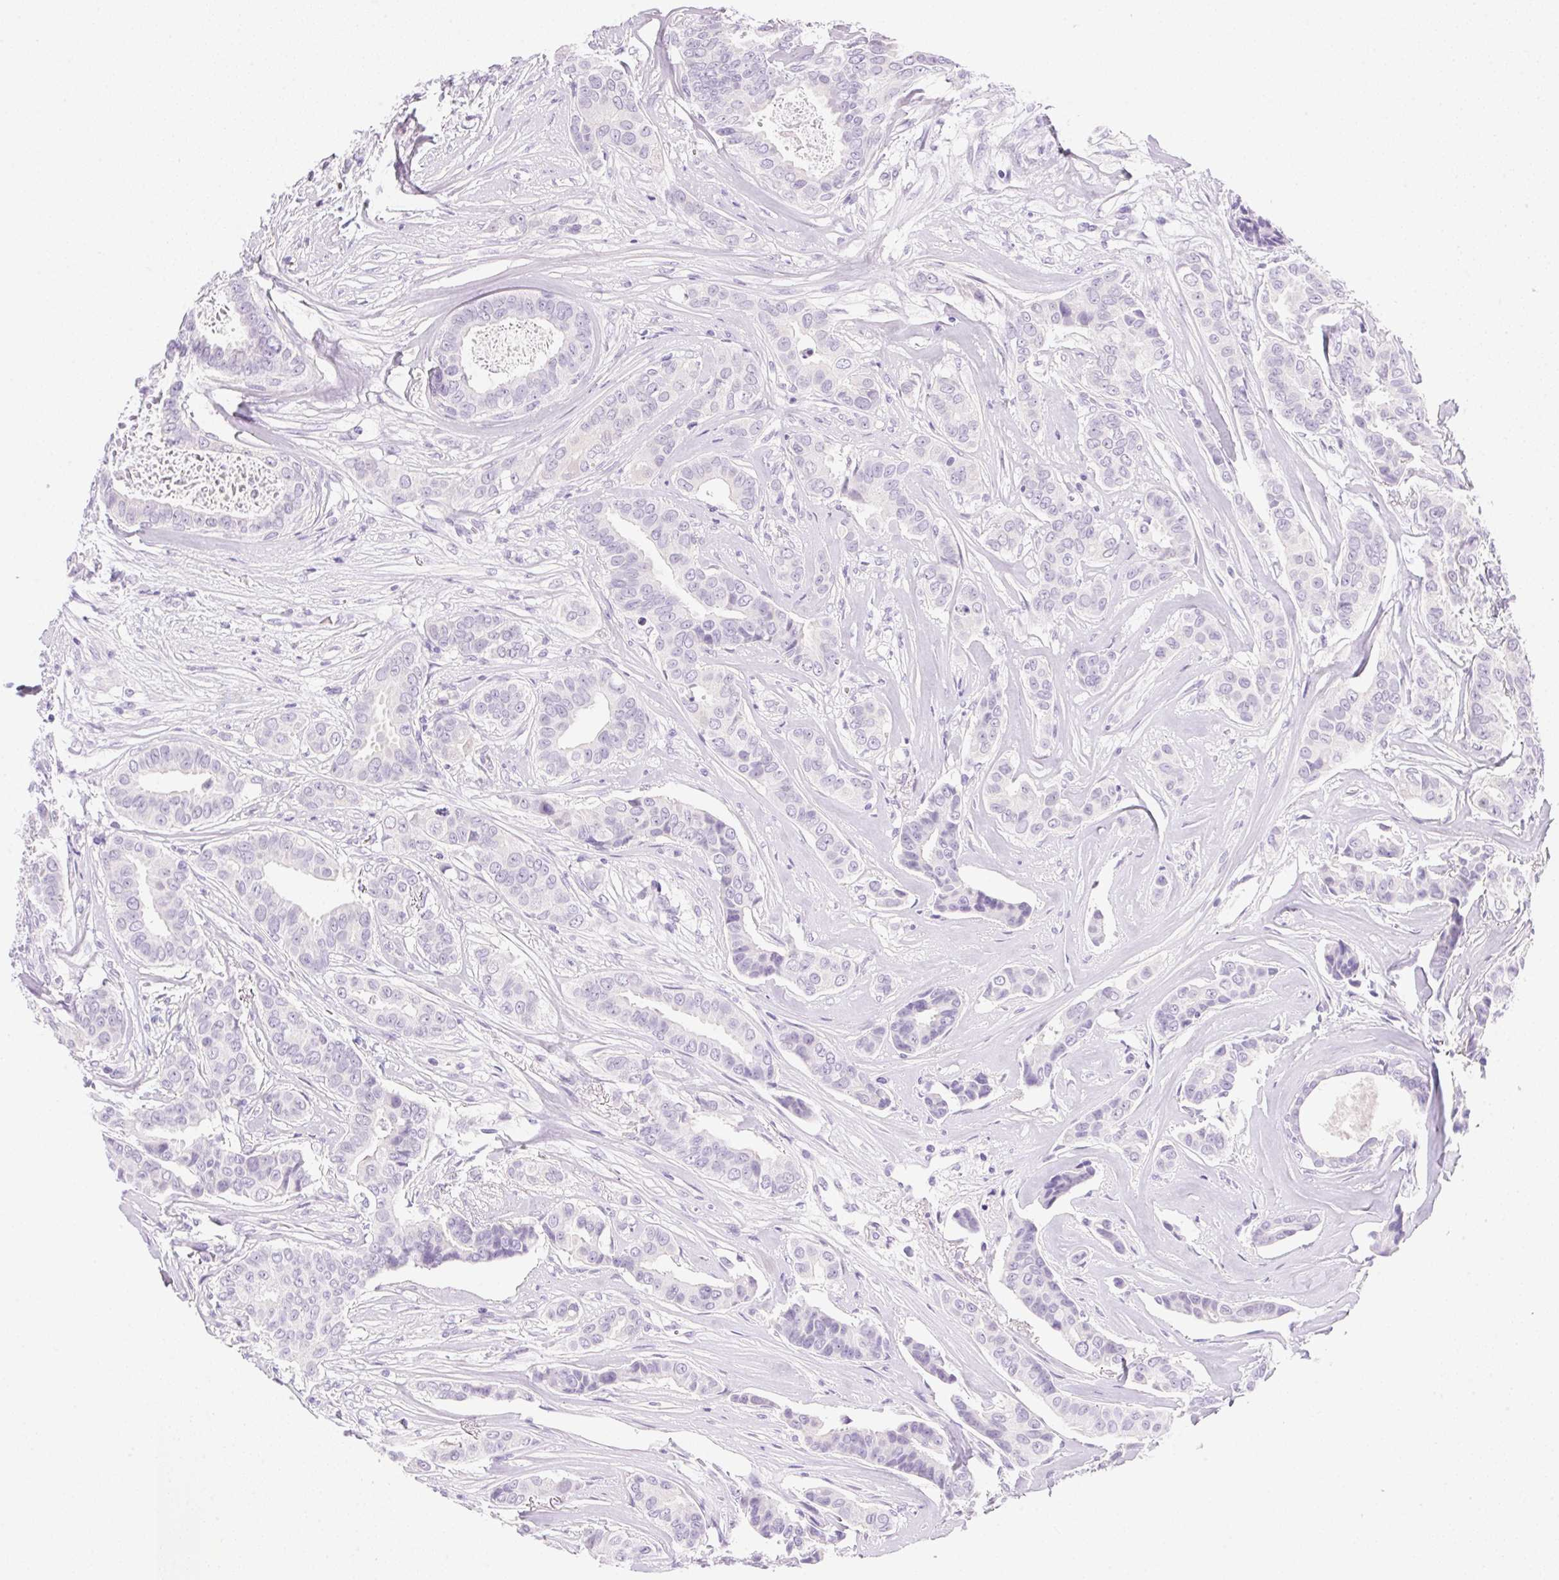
{"staining": {"intensity": "negative", "quantity": "none", "location": "none"}, "tissue": "breast cancer", "cell_type": "Tumor cells", "image_type": "cancer", "snomed": [{"axis": "morphology", "description": "Duct carcinoma"}, {"axis": "topography", "description": "Breast"}], "caption": "A histopathology image of human breast cancer (invasive ductal carcinoma) is negative for staining in tumor cells.", "gene": "DHCR24", "patient": {"sex": "female", "age": 45}}